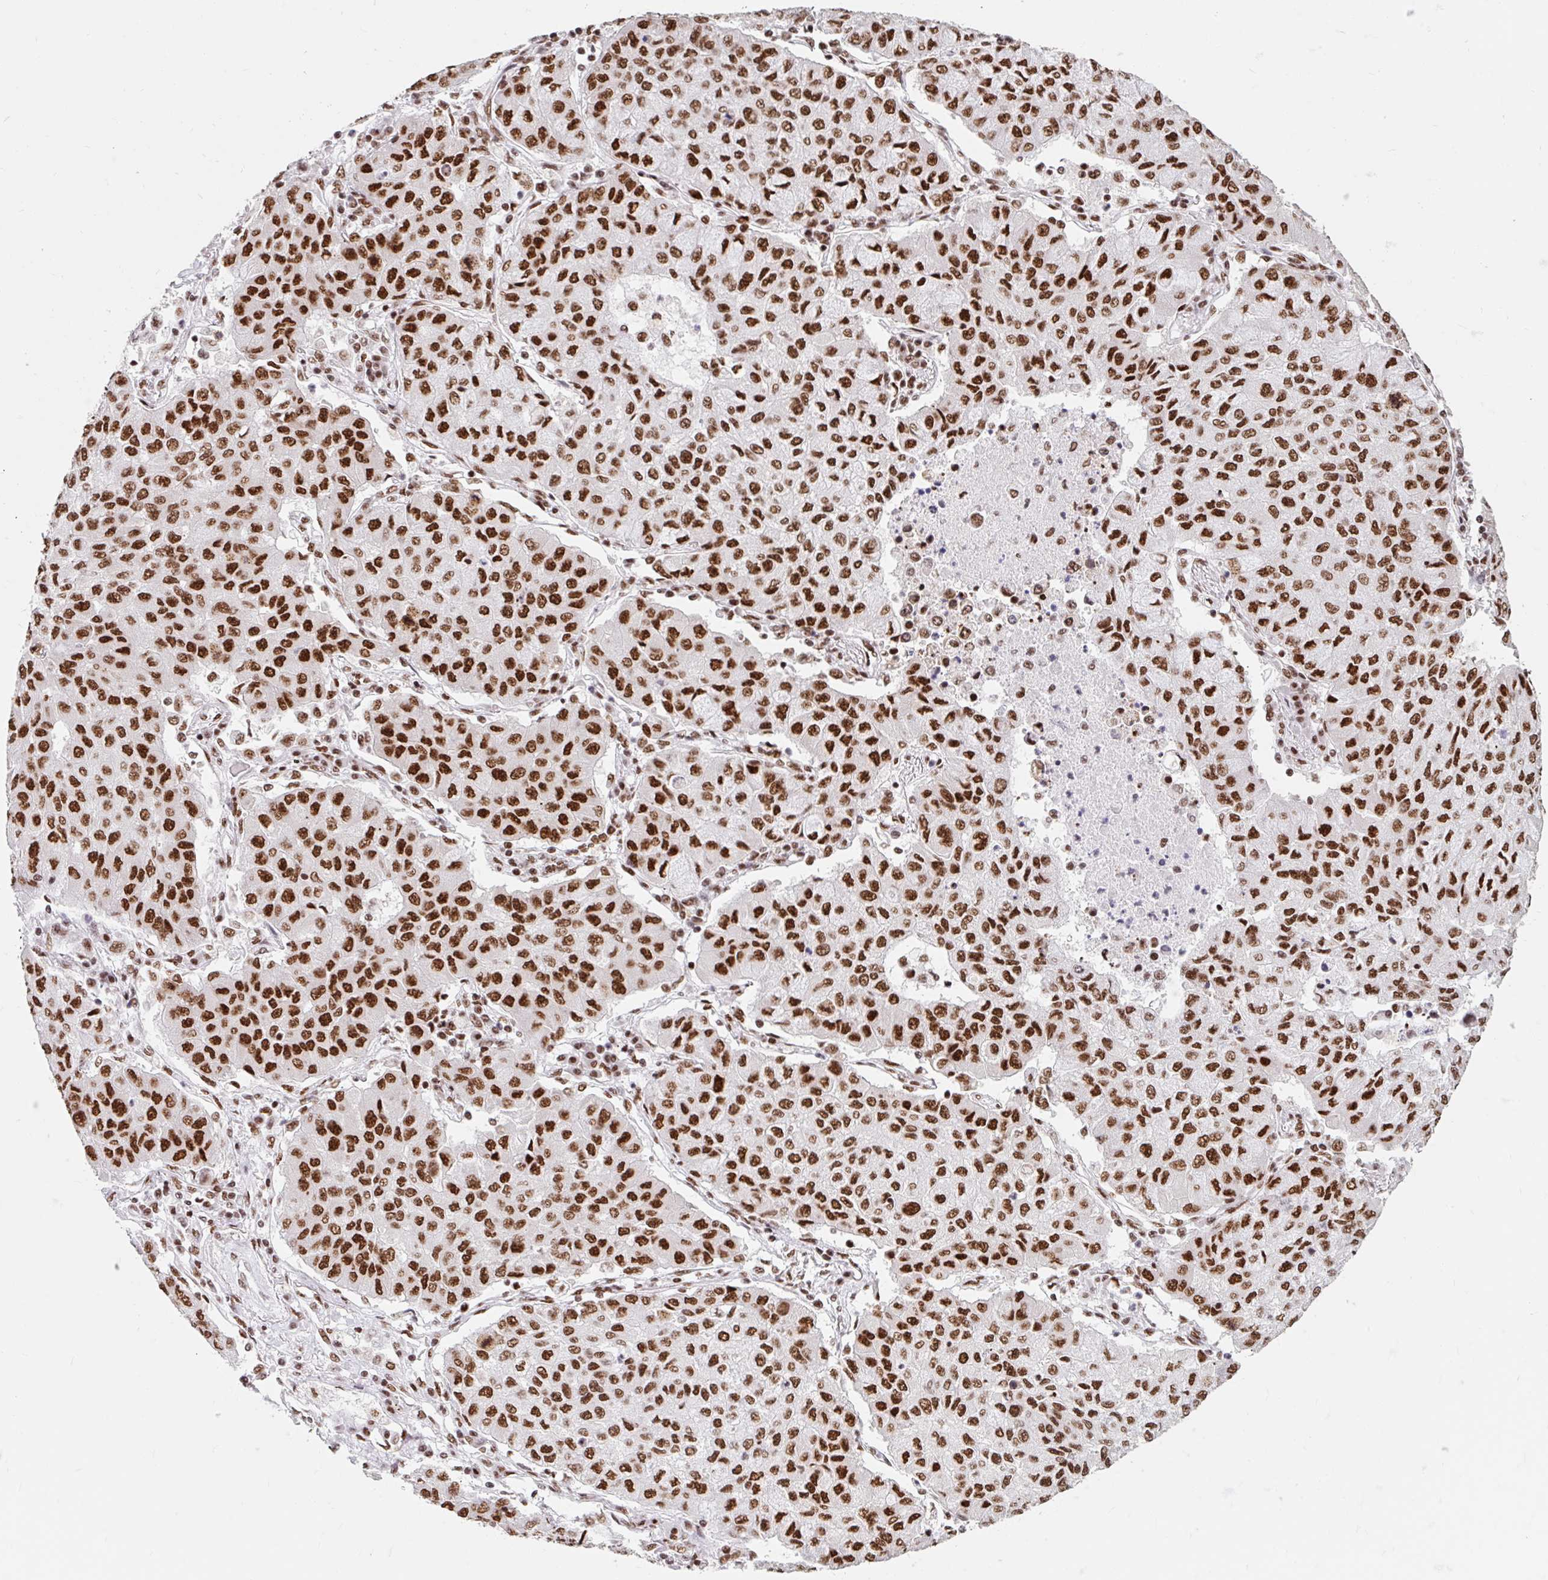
{"staining": {"intensity": "strong", "quantity": ">75%", "location": "nuclear"}, "tissue": "lung cancer", "cell_type": "Tumor cells", "image_type": "cancer", "snomed": [{"axis": "morphology", "description": "Squamous cell carcinoma, NOS"}, {"axis": "topography", "description": "Lung"}], "caption": "IHC of human squamous cell carcinoma (lung) displays high levels of strong nuclear staining in about >75% of tumor cells.", "gene": "SRSF10", "patient": {"sex": "male", "age": 74}}